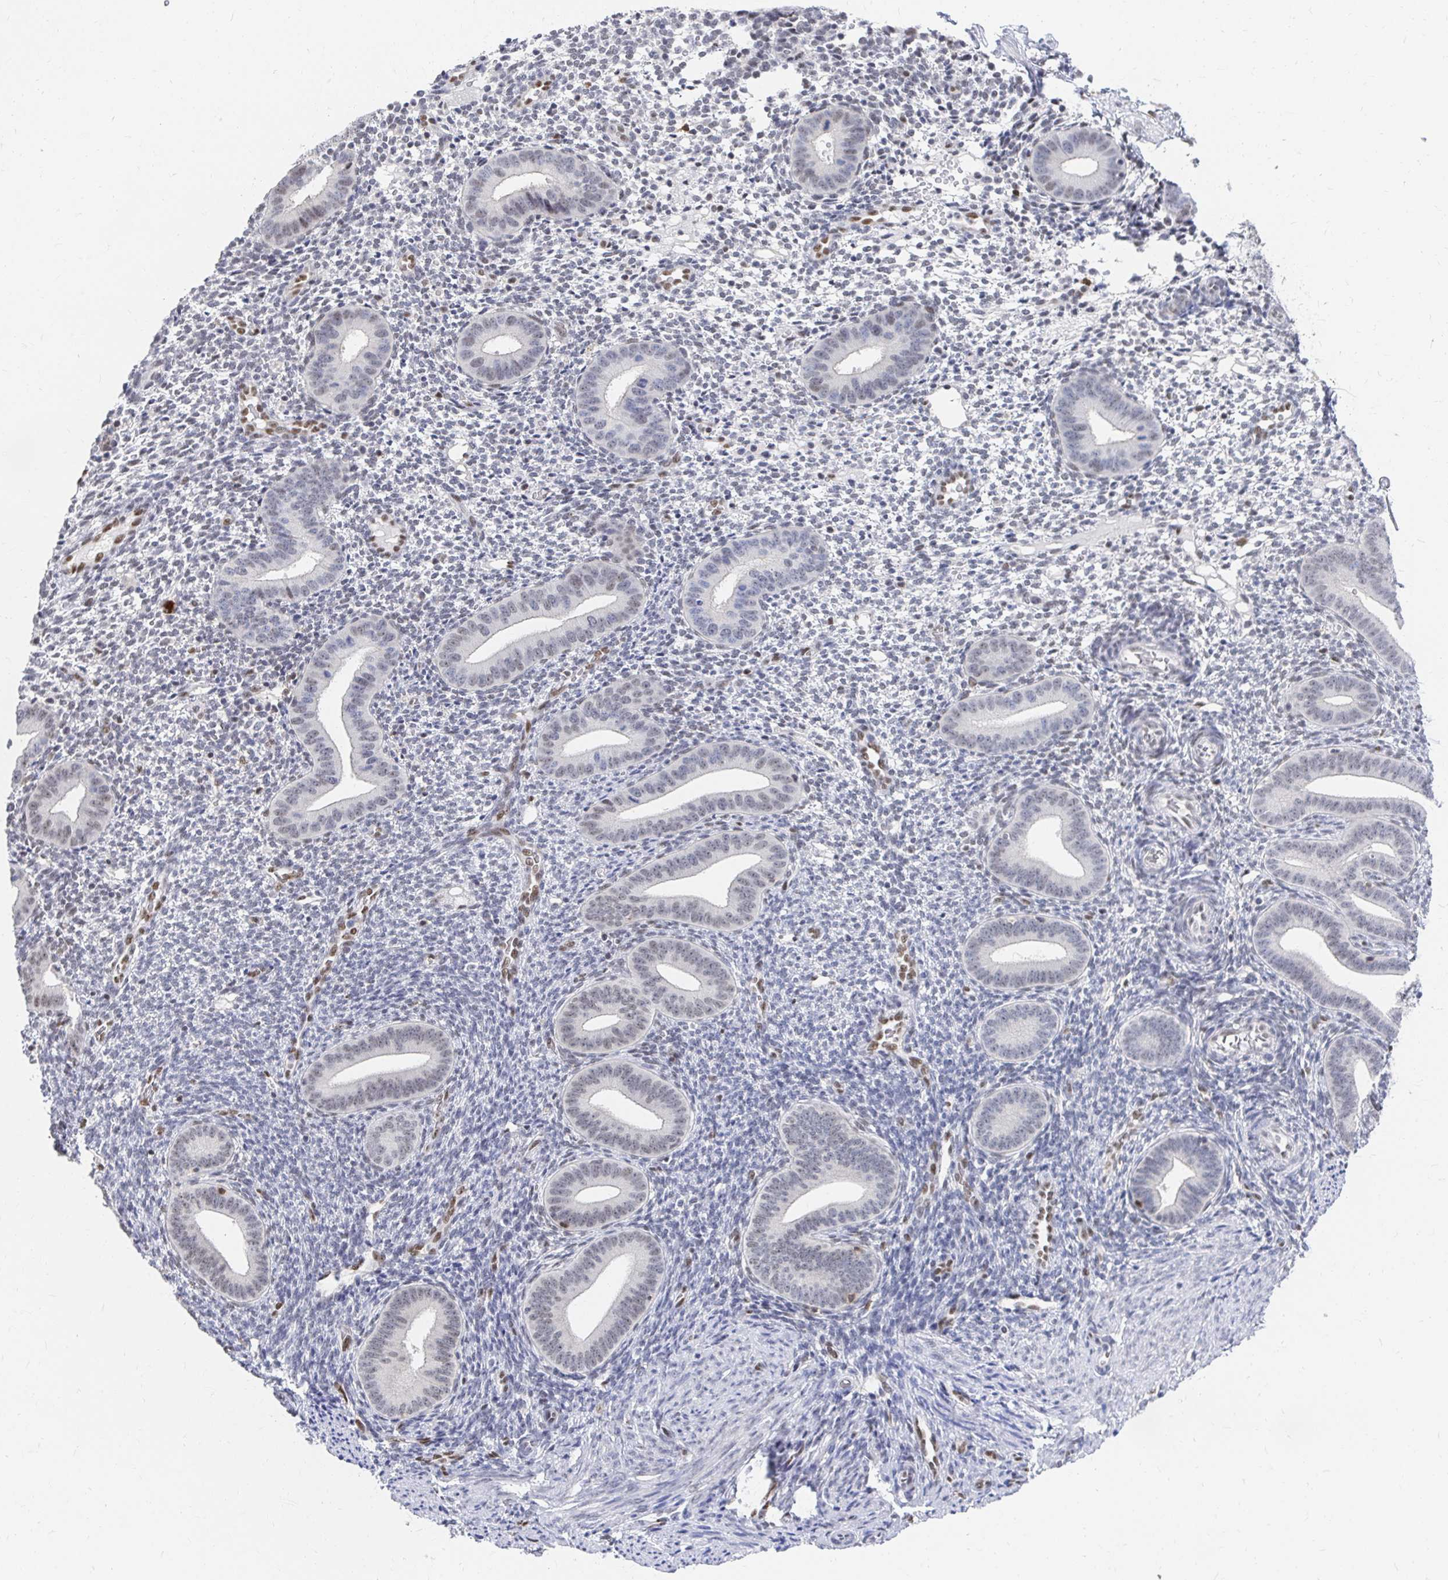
{"staining": {"intensity": "moderate", "quantity": "<25%", "location": "nuclear"}, "tissue": "endometrium", "cell_type": "Cells in endometrial stroma", "image_type": "normal", "snomed": [{"axis": "morphology", "description": "Normal tissue, NOS"}, {"axis": "topography", "description": "Endometrium"}], "caption": "Normal endometrium demonstrates moderate nuclear expression in approximately <25% of cells in endometrial stroma, visualized by immunohistochemistry.", "gene": "CLIC3", "patient": {"sex": "female", "age": 40}}